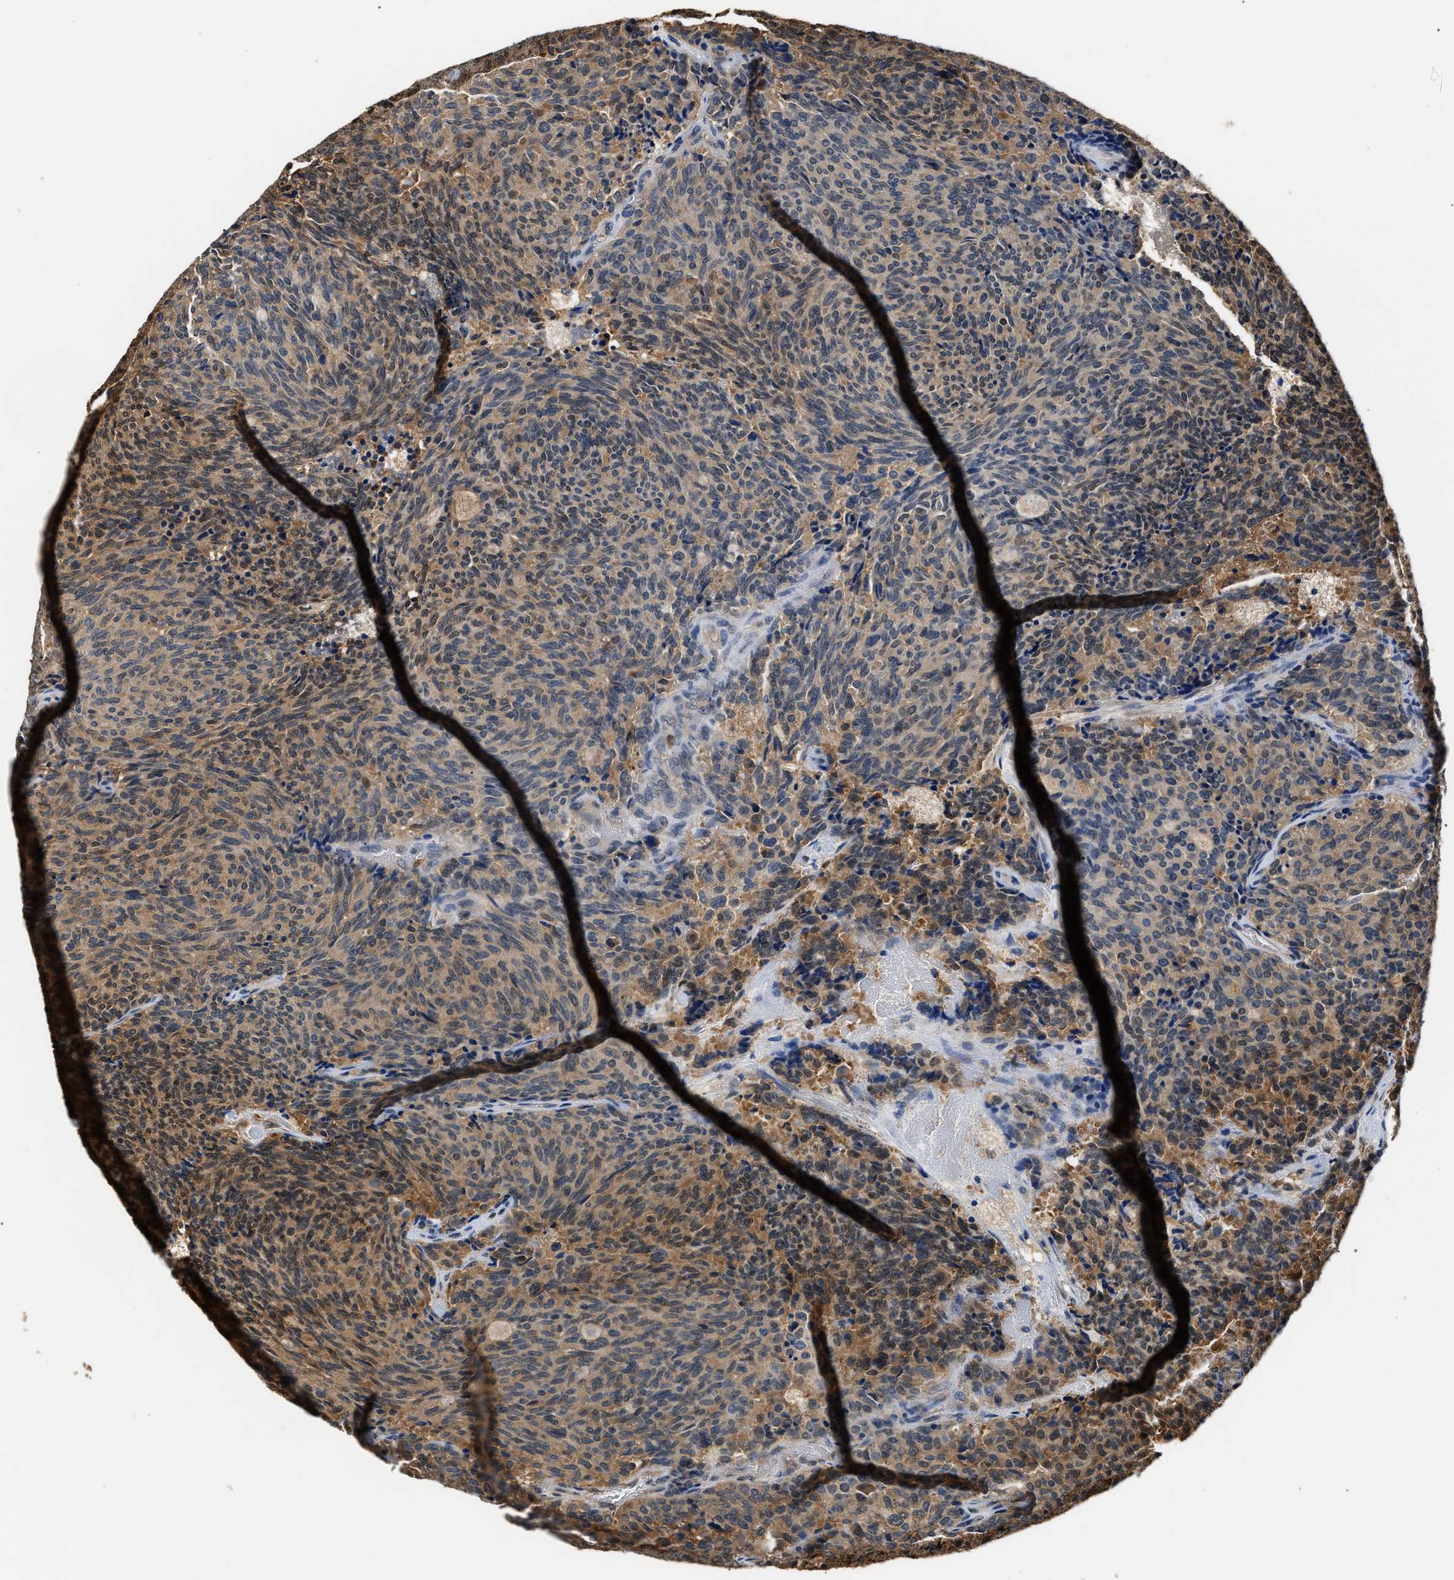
{"staining": {"intensity": "moderate", "quantity": "25%-75%", "location": "cytoplasmic/membranous"}, "tissue": "carcinoid", "cell_type": "Tumor cells", "image_type": "cancer", "snomed": [{"axis": "morphology", "description": "Carcinoid, malignant, NOS"}, {"axis": "topography", "description": "Pancreas"}], "caption": "The histopathology image displays immunohistochemical staining of carcinoid. There is moderate cytoplasmic/membranous staining is identified in approximately 25%-75% of tumor cells.", "gene": "GPI", "patient": {"sex": "female", "age": 54}}